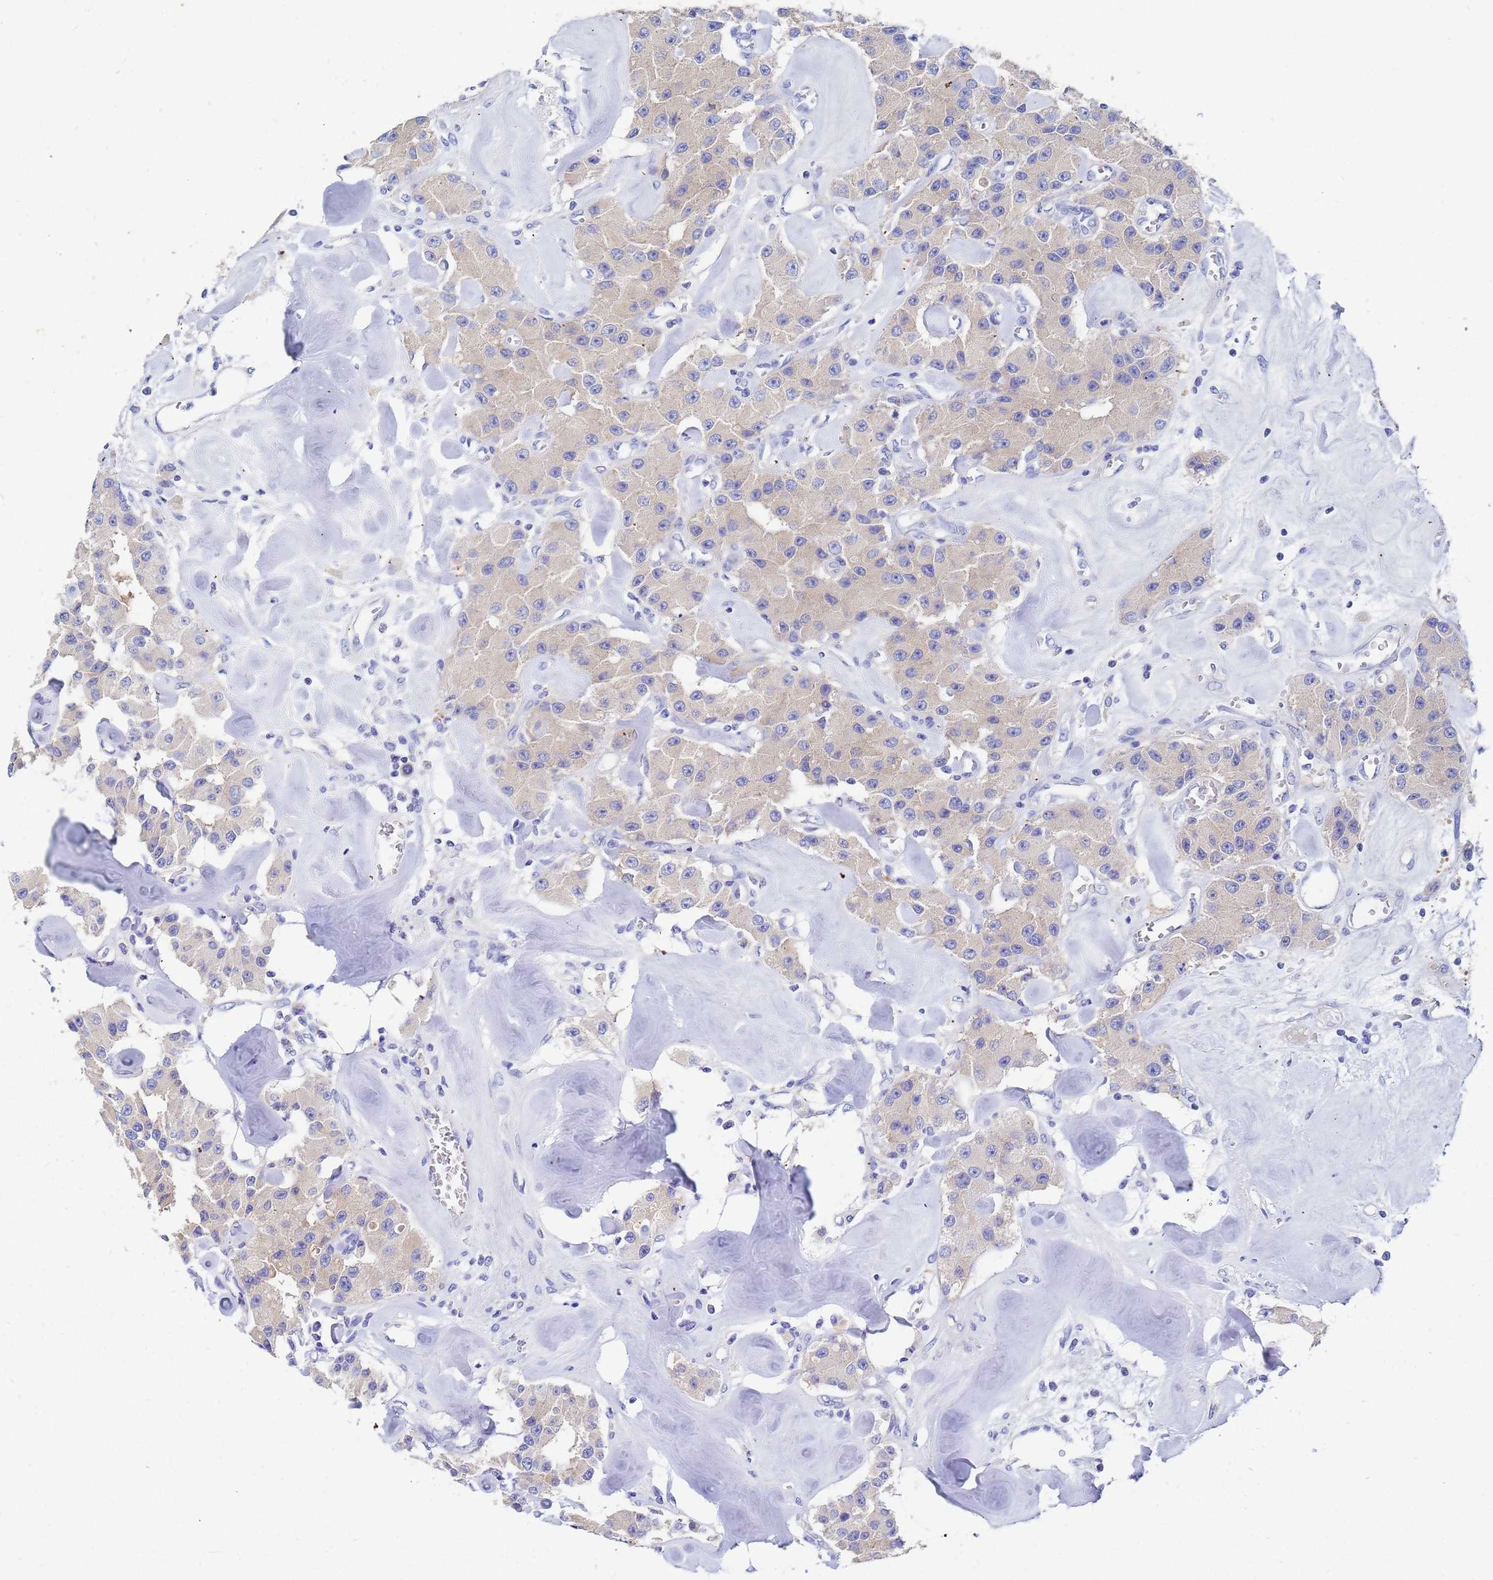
{"staining": {"intensity": "negative", "quantity": "none", "location": "none"}, "tissue": "carcinoid", "cell_type": "Tumor cells", "image_type": "cancer", "snomed": [{"axis": "morphology", "description": "Carcinoid, malignant, NOS"}, {"axis": "topography", "description": "Pancreas"}], "caption": "Immunohistochemistry of human carcinoid (malignant) exhibits no expression in tumor cells. (Brightfield microscopy of DAB (3,3'-diaminobenzidine) immunohistochemistry at high magnification).", "gene": "UBE2O", "patient": {"sex": "male", "age": 41}}